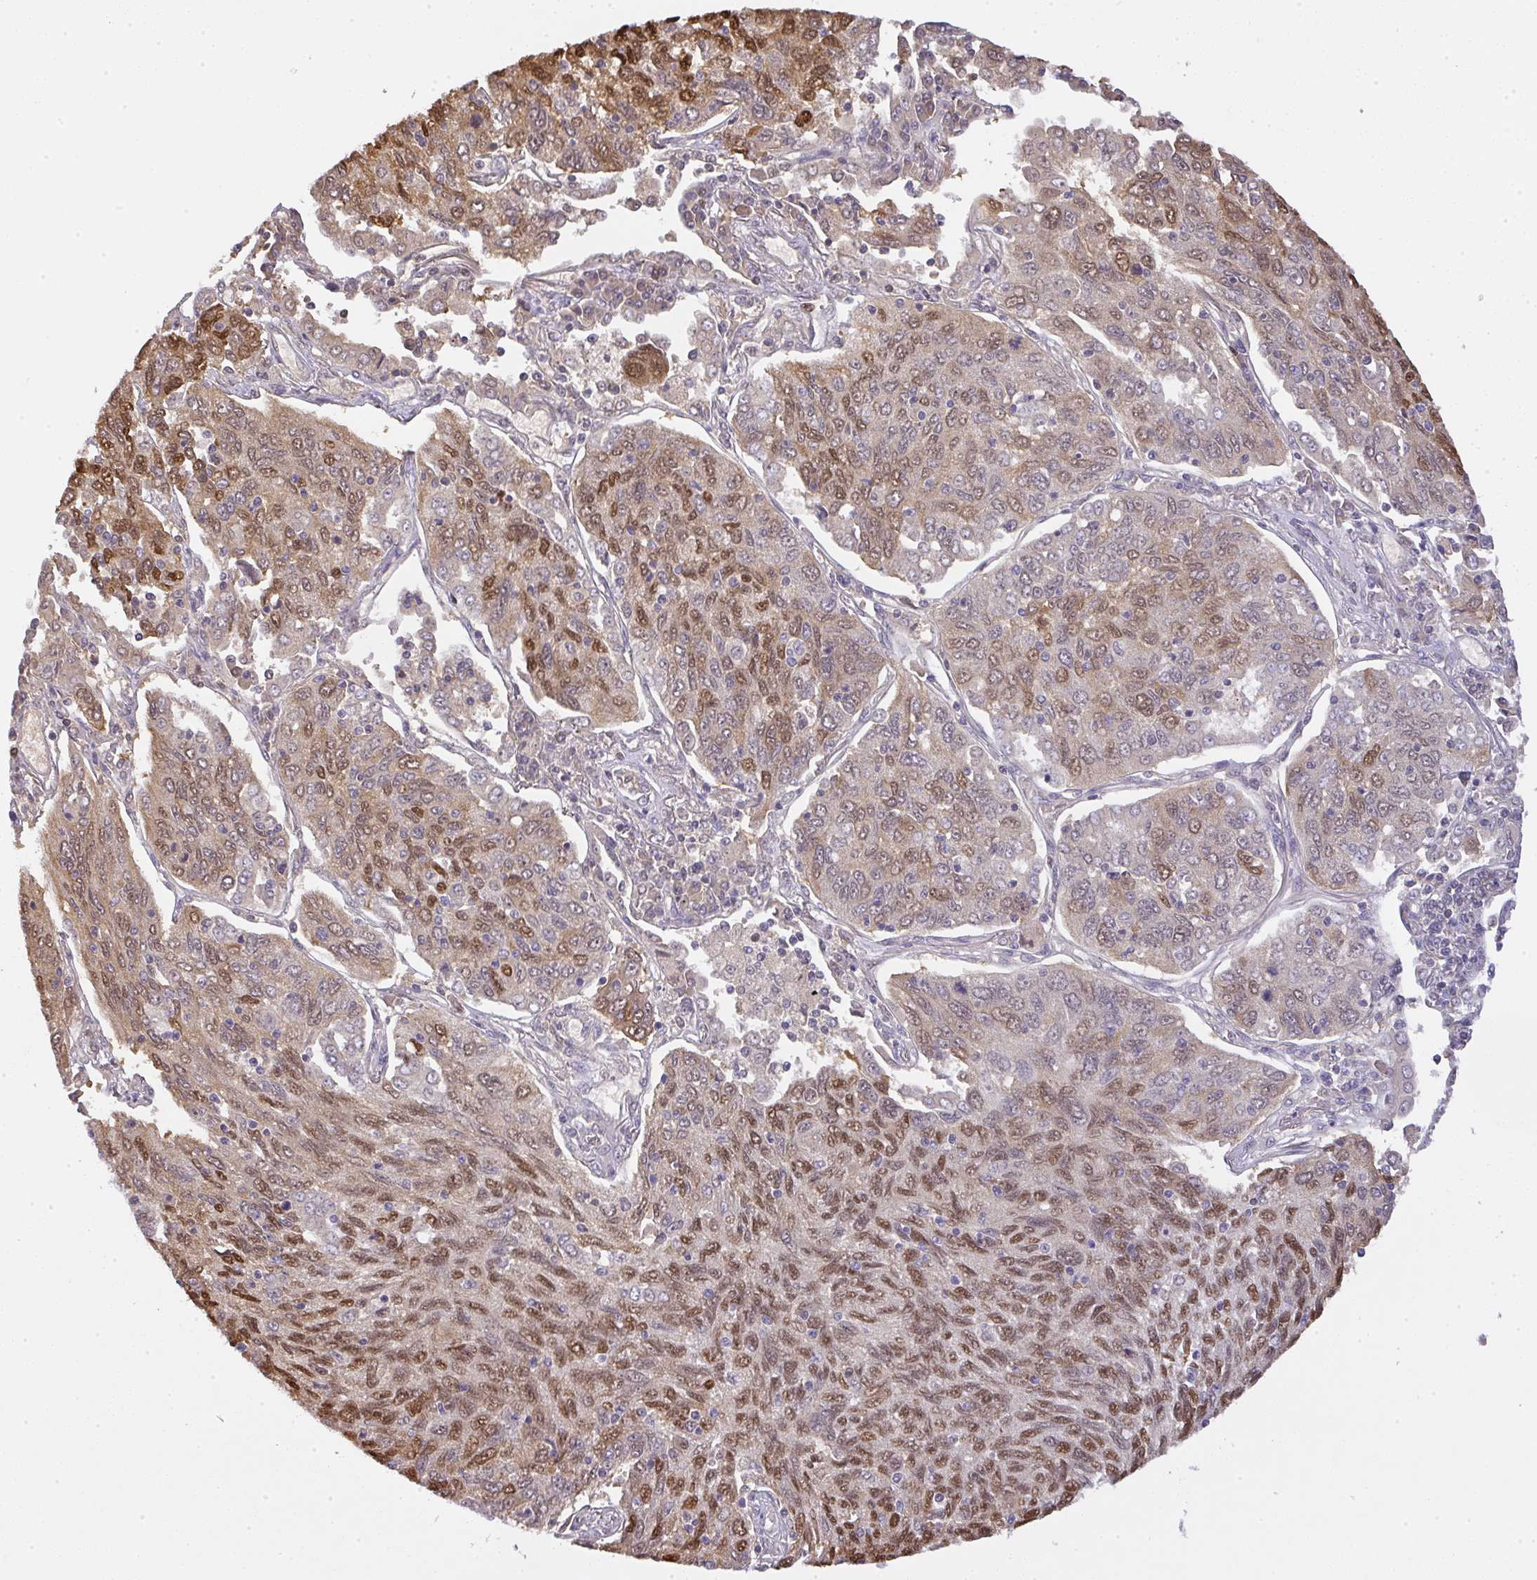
{"staining": {"intensity": "moderate", "quantity": ">75%", "location": "nuclear"}, "tissue": "lung cancer", "cell_type": "Tumor cells", "image_type": "cancer", "snomed": [{"axis": "morphology", "description": "Squamous cell carcinoma, NOS"}, {"axis": "topography", "description": "Lung"}], "caption": "A histopathology image of squamous cell carcinoma (lung) stained for a protein exhibits moderate nuclear brown staining in tumor cells.", "gene": "BBX", "patient": {"sex": "female", "age": 66}}